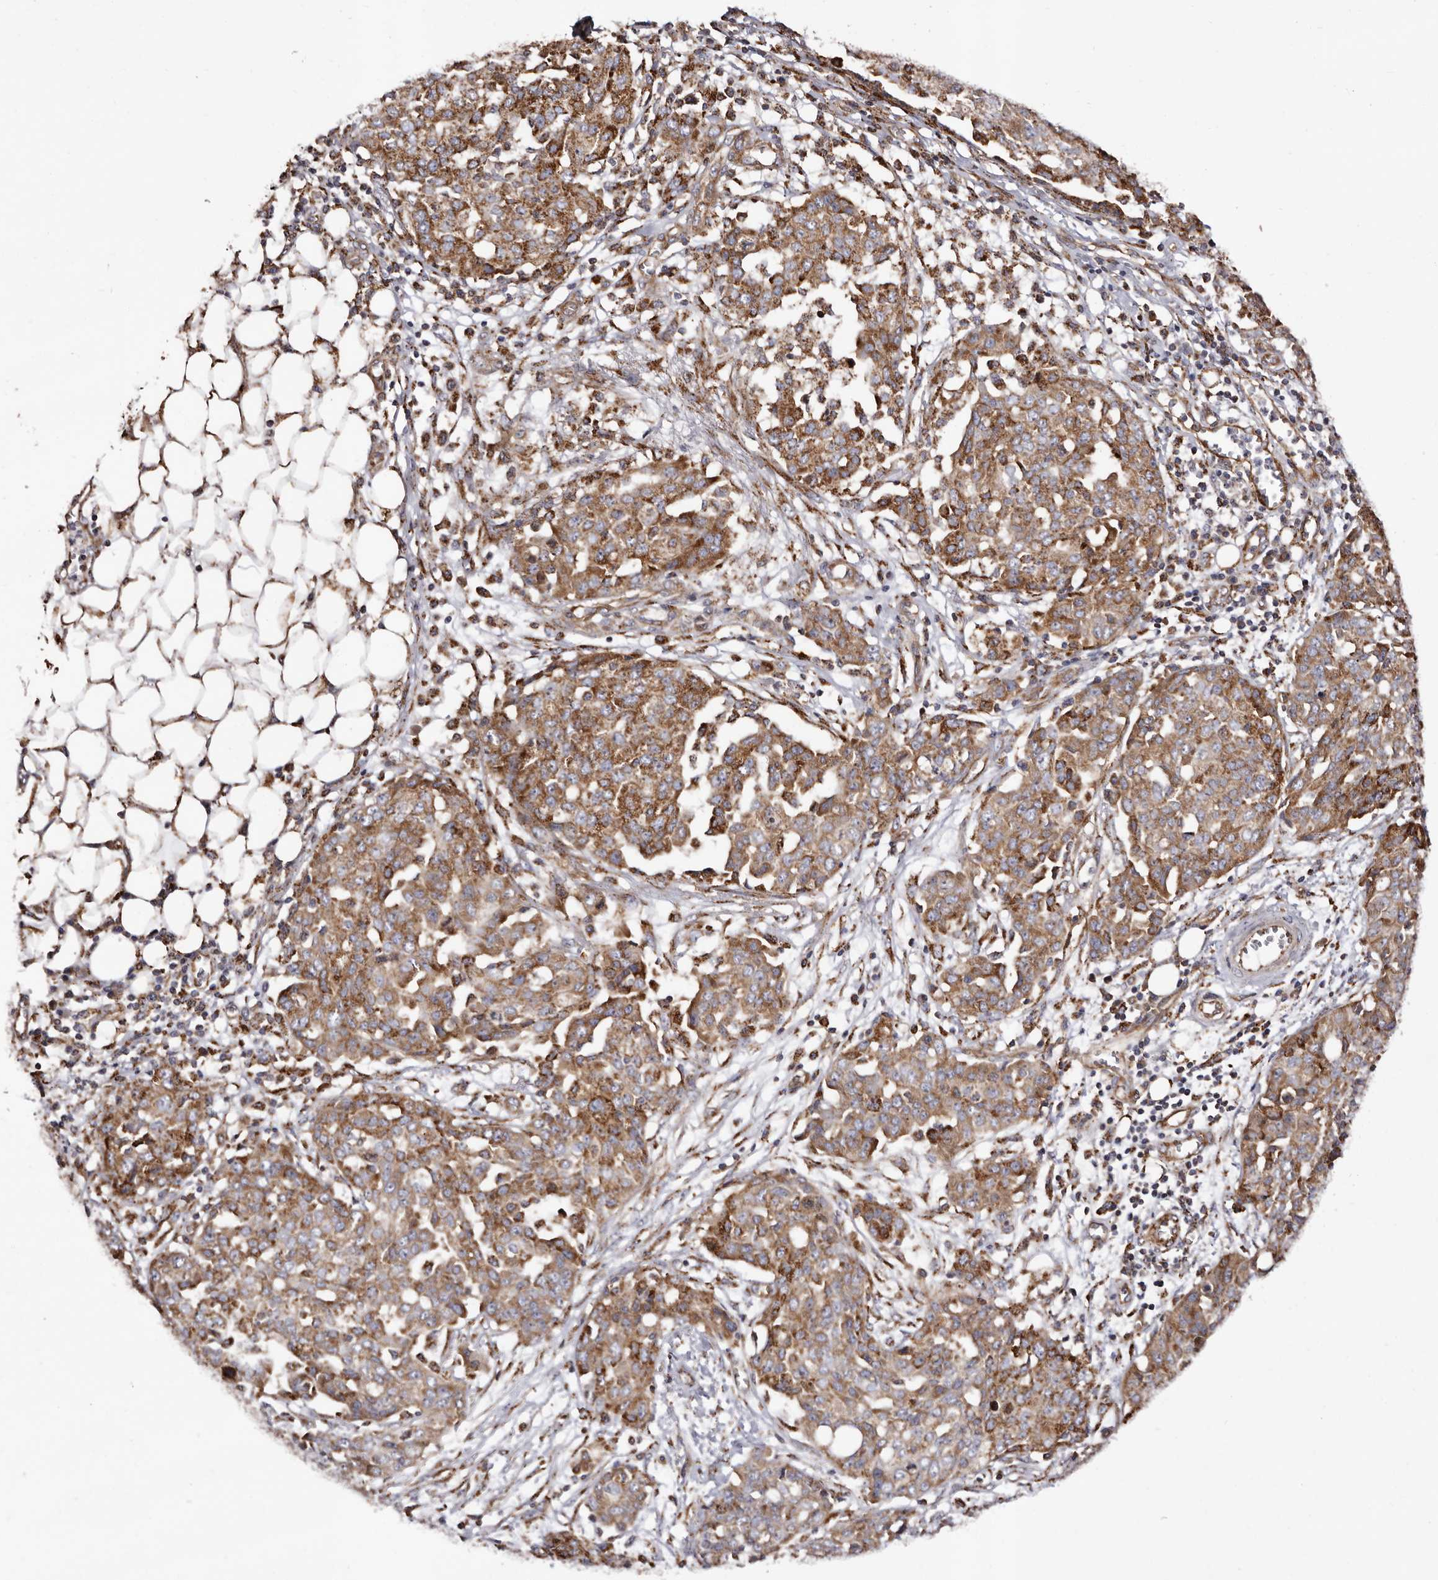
{"staining": {"intensity": "moderate", "quantity": ">75%", "location": "cytoplasmic/membranous"}, "tissue": "ovarian cancer", "cell_type": "Tumor cells", "image_type": "cancer", "snomed": [{"axis": "morphology", "description": "Cystadenocarcinoma, serous, NOS"}, {"axis": "topography", "description": "Soft tissue"}, {"axis": "topography", "description": "Ovary"}], "caption": "Serous cystadenocarcinoma (ovarian) stained with a protein marker exhibits moderate staining in tumor cells.", "gene": "LUZP1", "patient": {"sex": "female", "age": 57}}